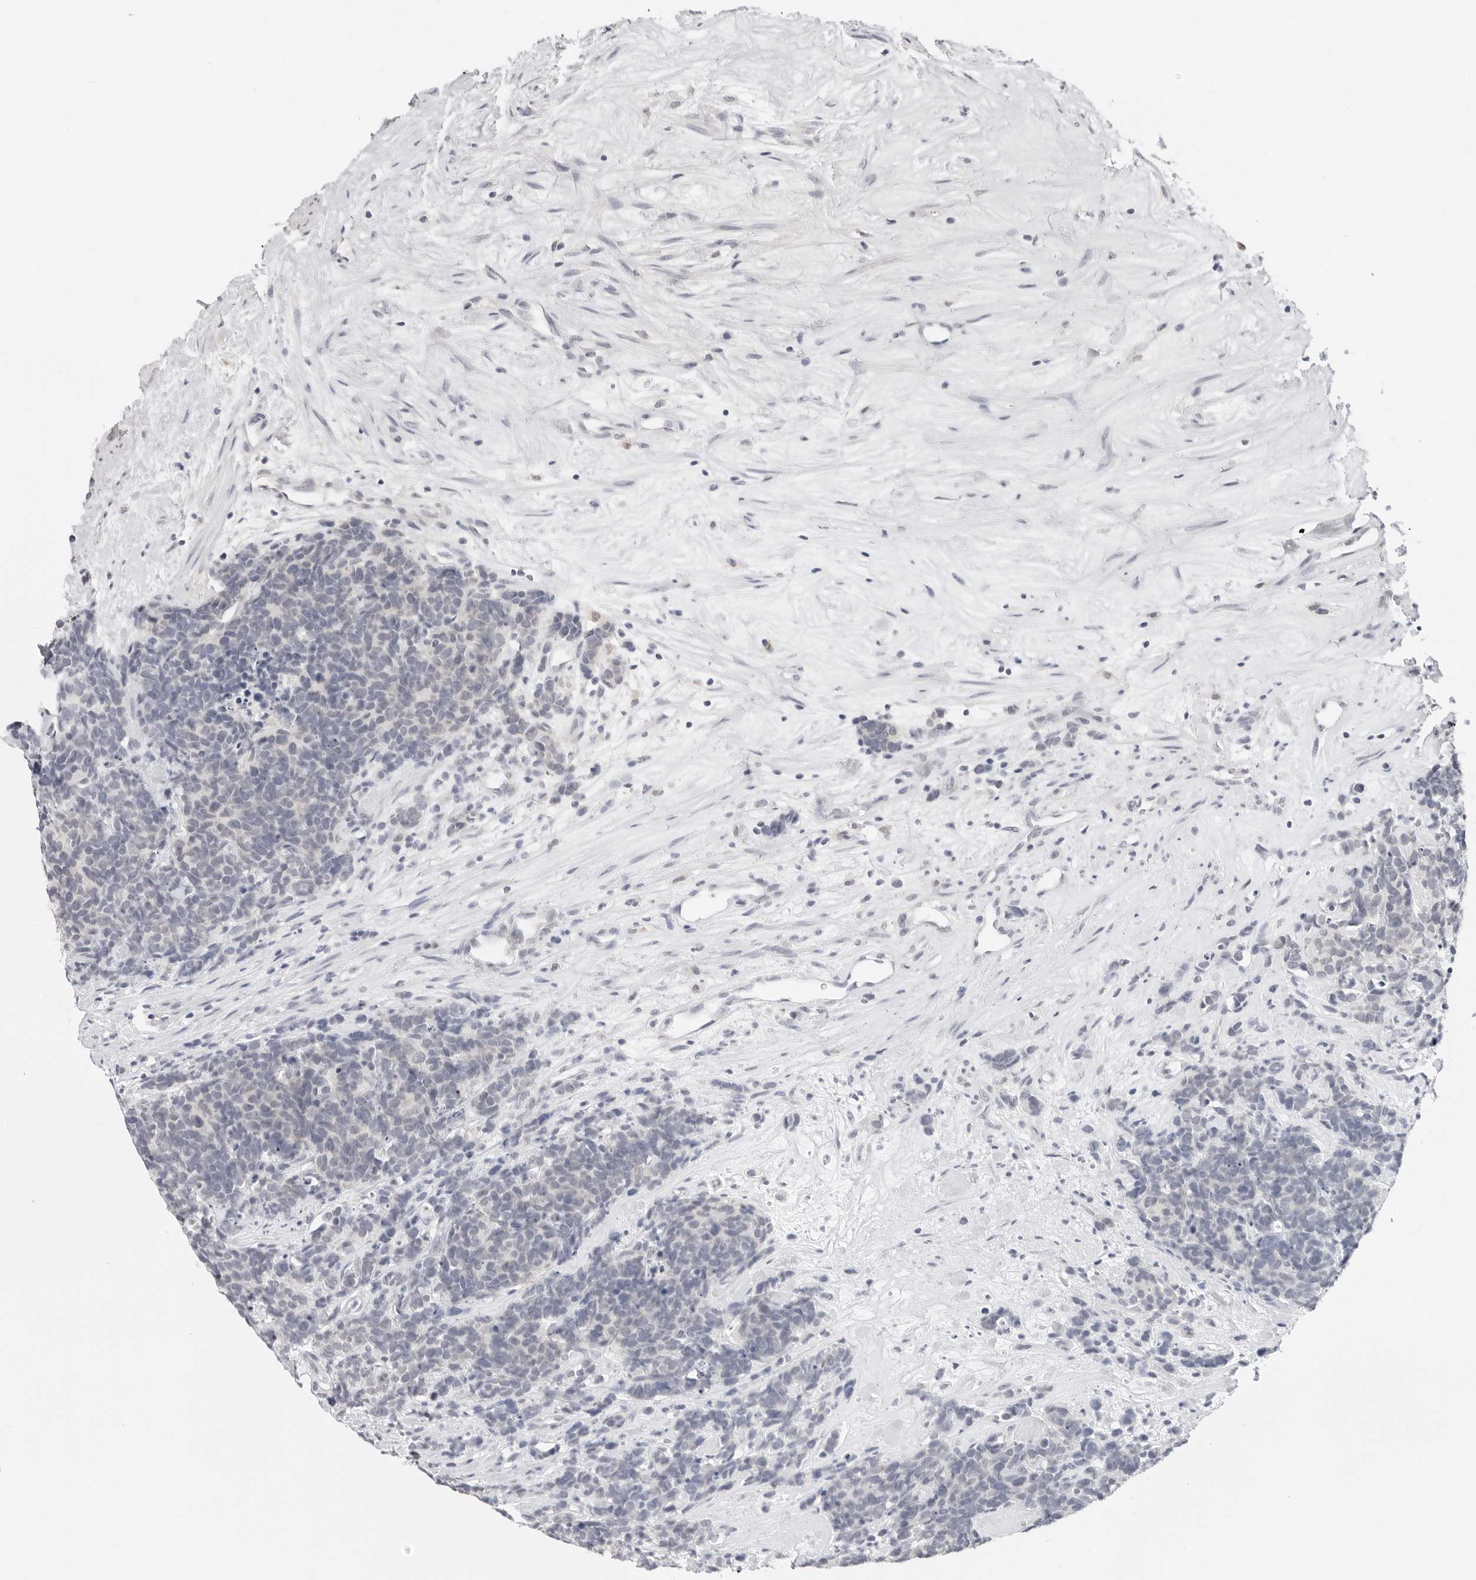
{"staining": {"intensity": "negative", "quantity": "none", "location": "none"}, "tissue": "carcinoid", "cell_type": "Tumor cells", "image_type": "cancer", "snomed": [{"axis": "morphology", "description": "Carcinoma, NOS"}, {"axis": "morphology", "description": "Carcinoid, malignant, NOS"}, {"axis": "topography", "description": "Urinary bladder"}], "caption": "The histopathology image exhibits no significant positivity in tumor cells of carcinoid (malignant).", "gene": "EDN2", "patient": {"sex": "male", "age": 57}}